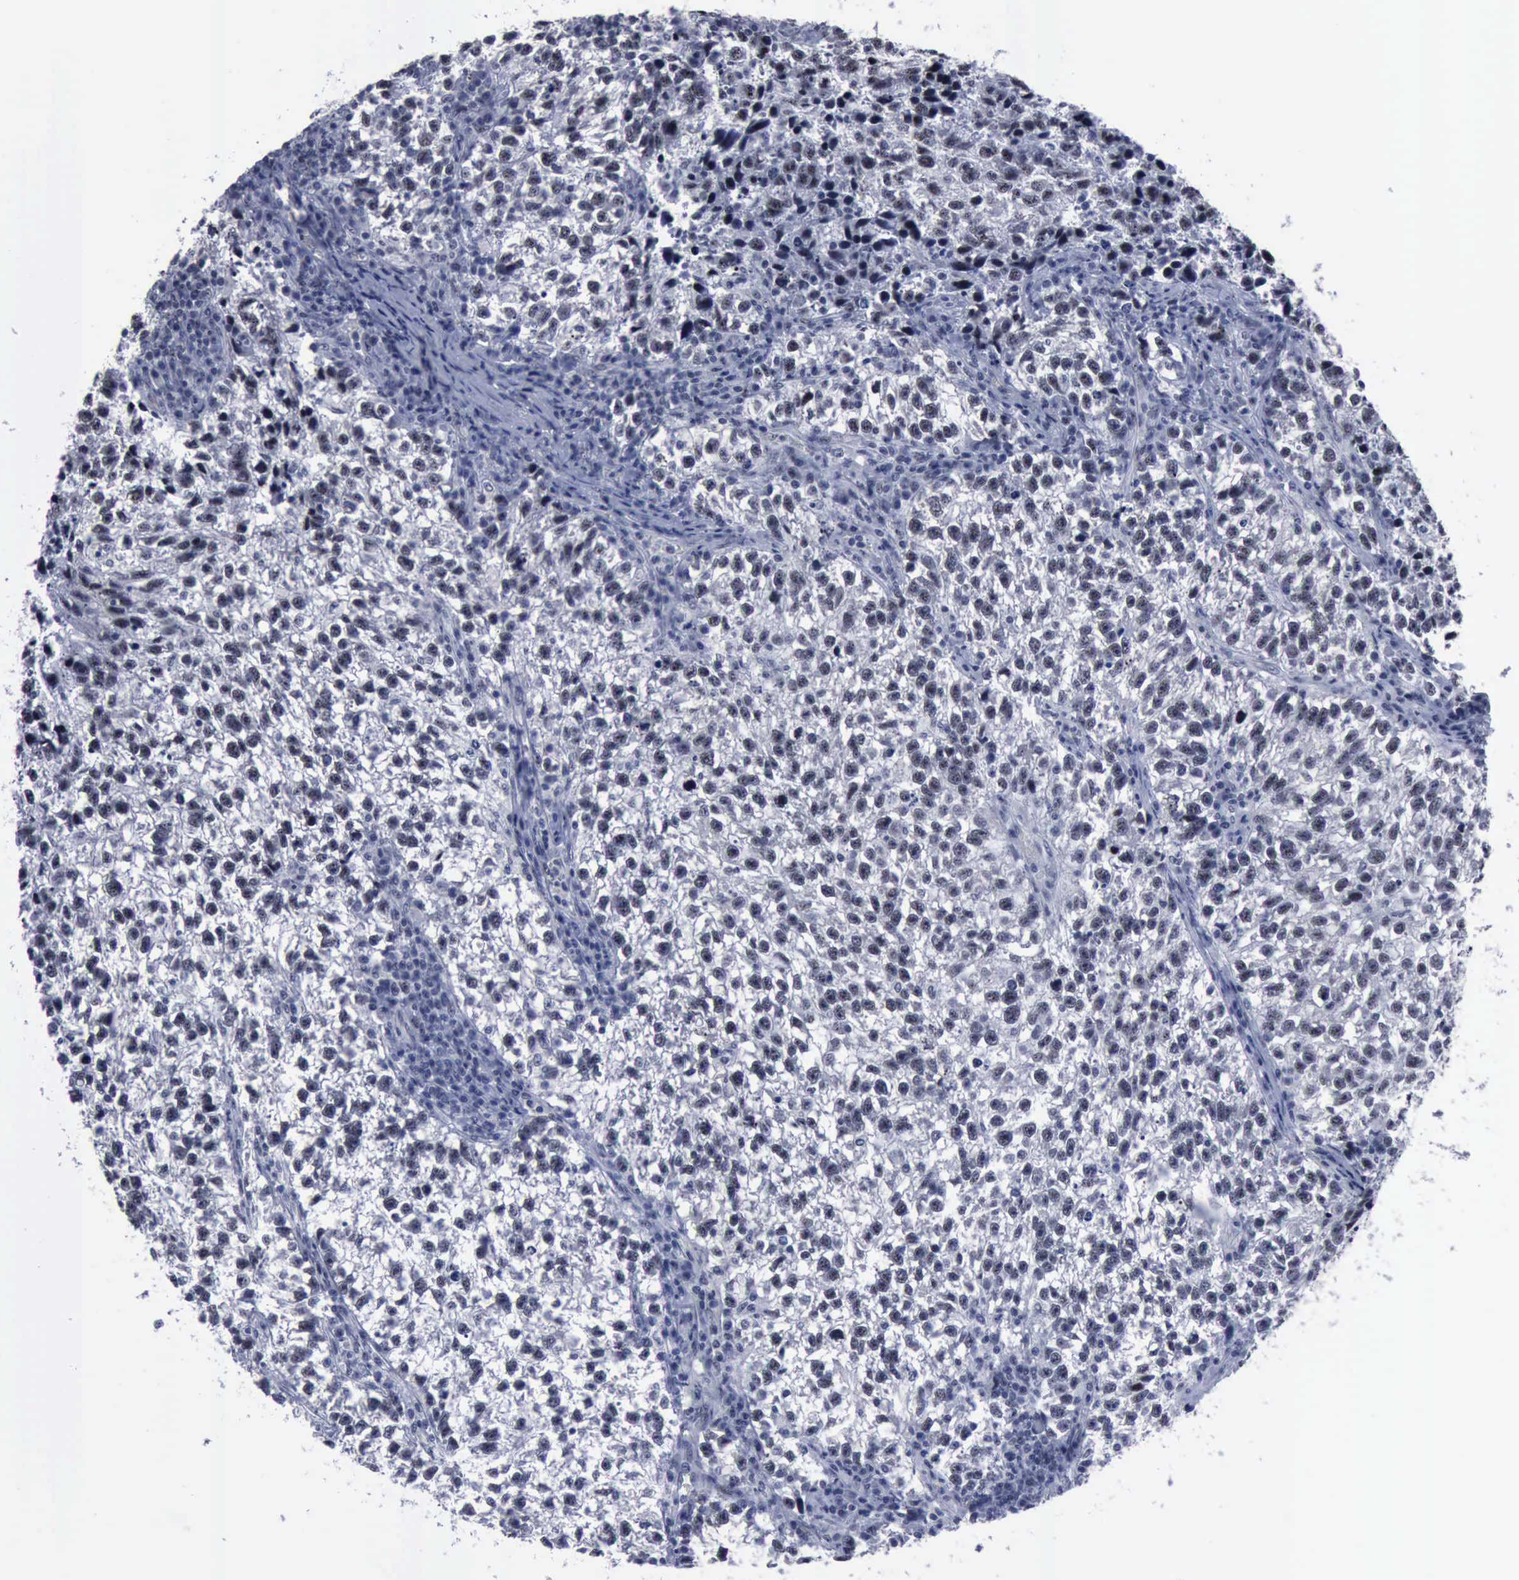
{"staining": {"intensity": "negative", "quantity": "none", "location": "none"}, "tissue": "testis cancer", "cell_type": "Tumor cells", "image_type": "cancer", "snomed": [{"axis": "morphology", "description": "Seminoma, NOS"}, {"axis": "topography", "description": "Testis"}], "caption": "High power microscopy micrograph of an IHC histopathology image of seminoma (testis), revealing no significant expression in tumor cells.", "gene": "BRD1", "patient": {"sex": "male", "age": 38}}